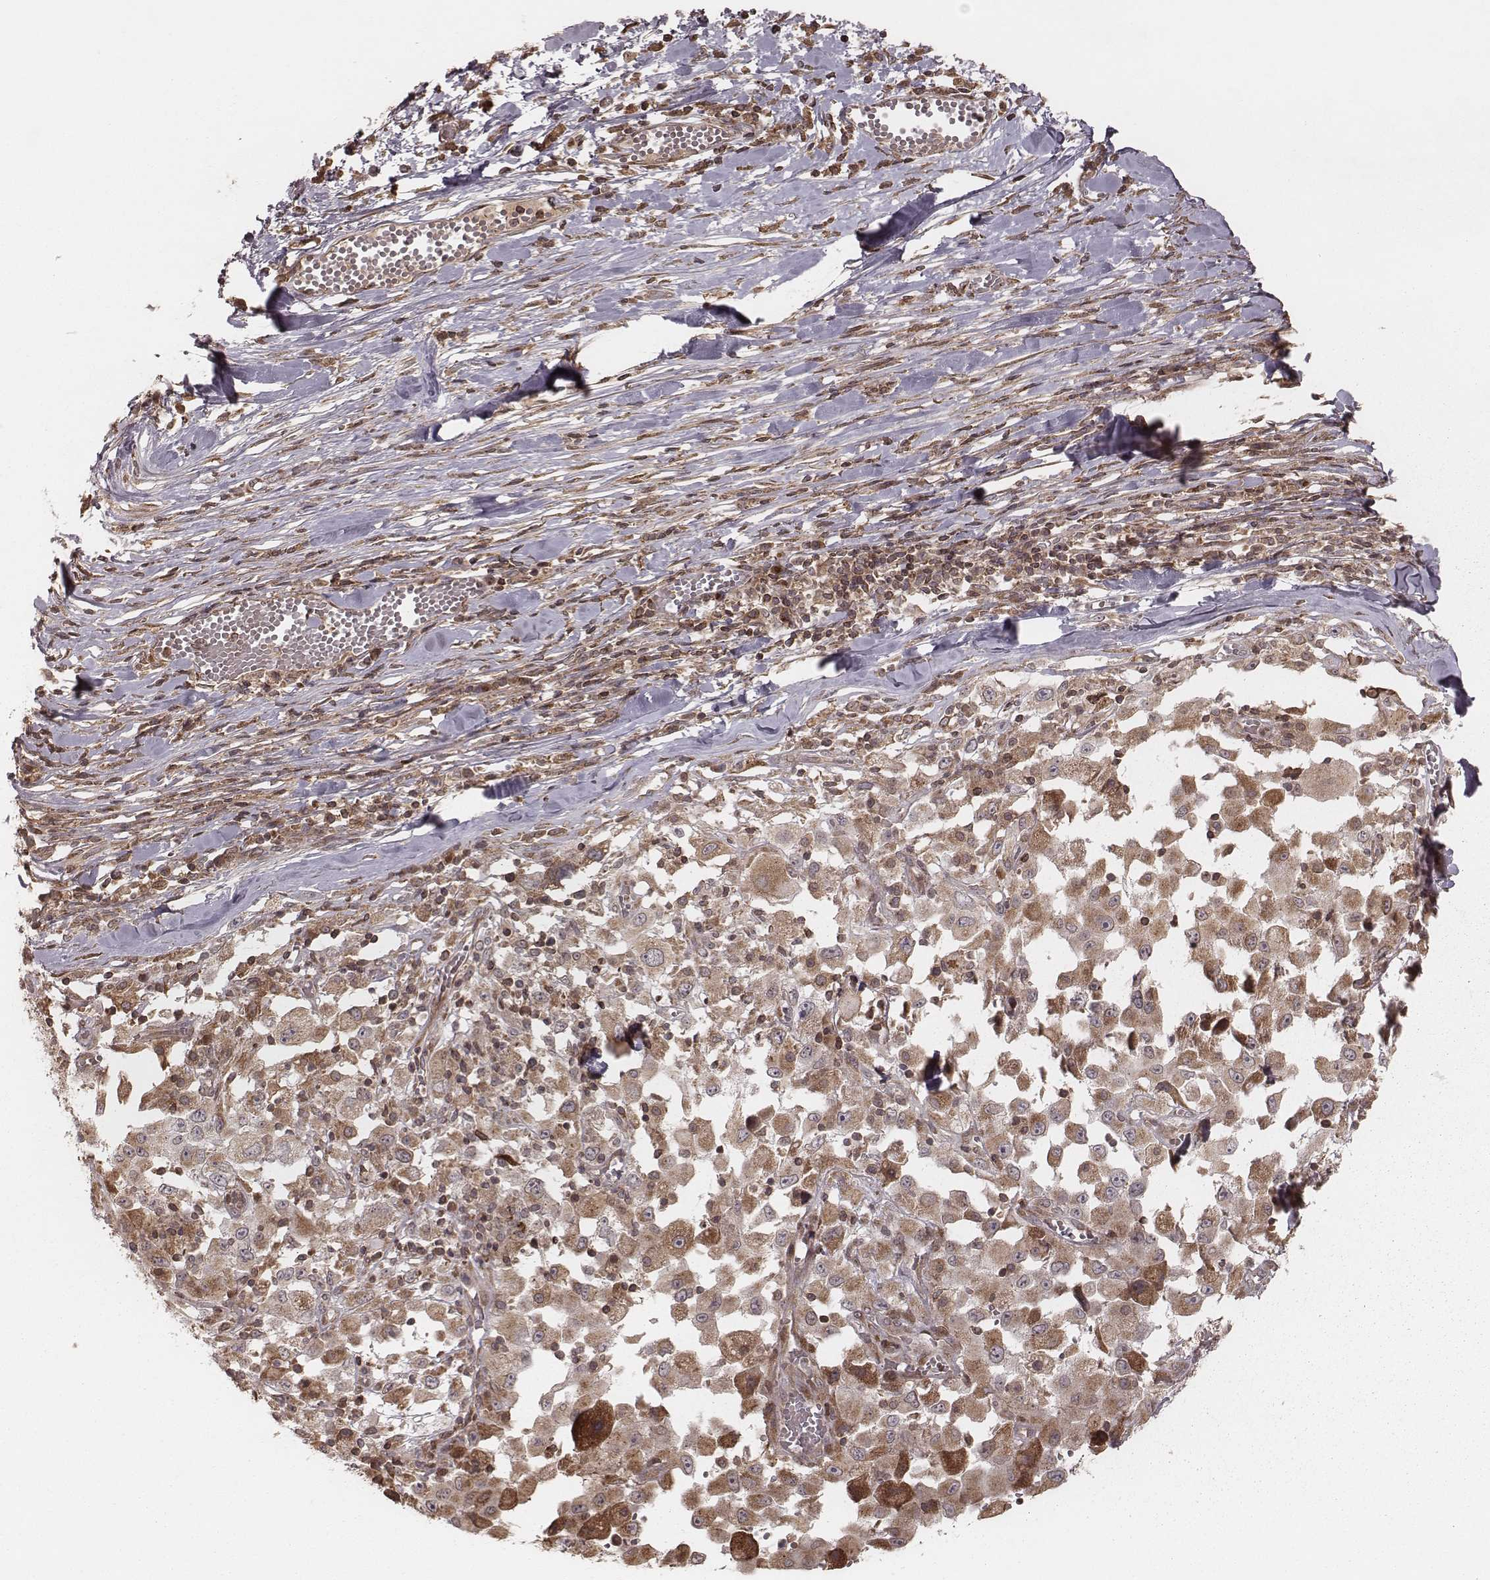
{"staining": {"intensity": "moderate", "quantity": ">75%", "location": "cytoplasmic/membranous"}, "tissue": "melanoma", "cell_type": "Tumor cells", "image_type": "cancer", "snomed": [{"axis": "morphology", "description": "Malignant melanoma, Metastatic site"}, {"axis": "topography", "description": "Lymph node"}], "caption": "Tumor cells exhibit medium levels of moderate cytoplasmic/membranous staining in approximately >75% of cells in melanoma.", "gene": "MYO19", "patient": {"sex": "male", "age": 50}}